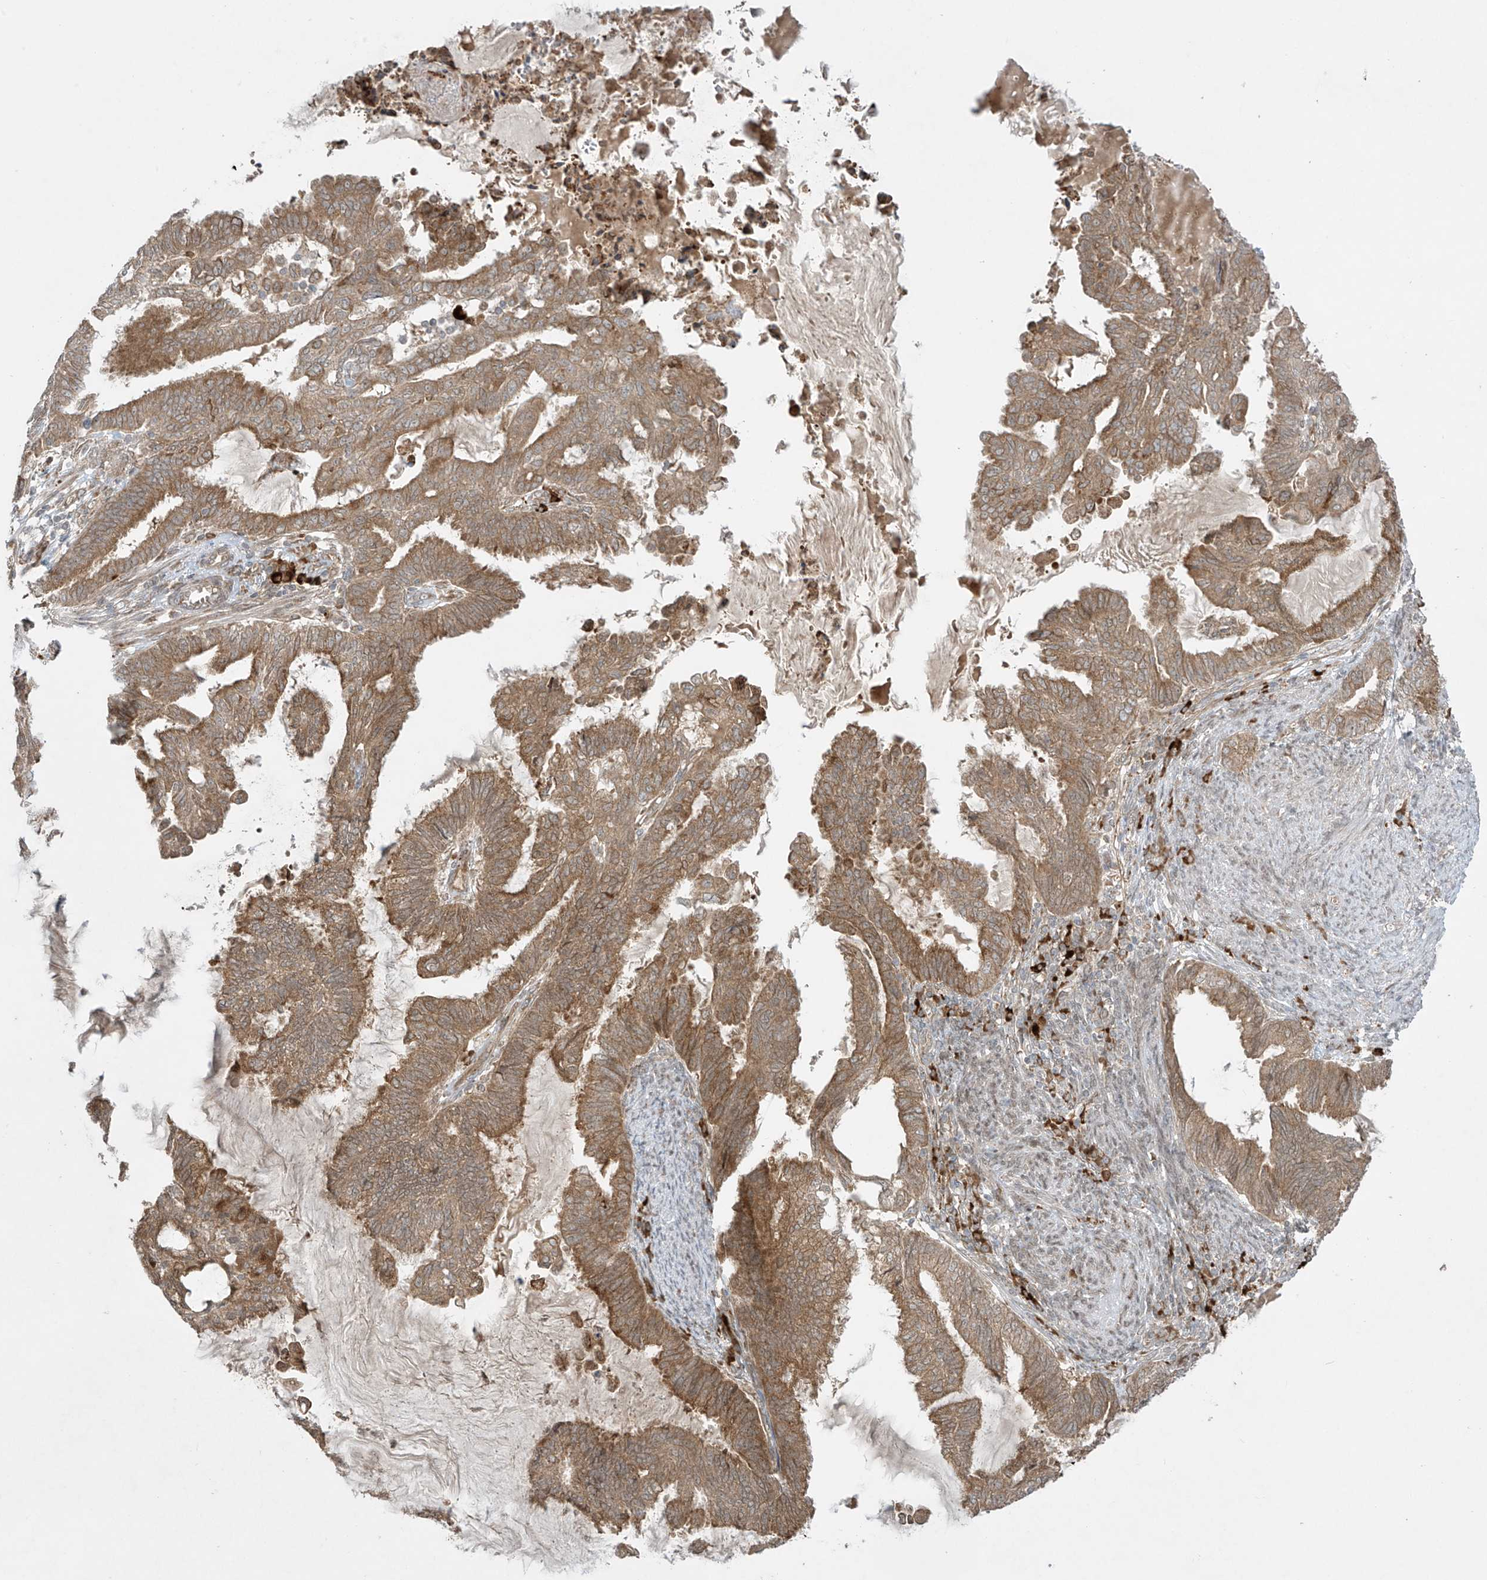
{"staining": {"intensity": "moderate", "quantity": ">75%", "location": "cytoplasmic/membranous"}, "tissue": "endometrial cancer", "cell_type": "Tumor cells", "image_type": "cancer", "snomed": [{"axis": "morphology", "description": "Adenocarcinoma, NOS"}, {"axis": "topography", "description": "Endometrium"}], "caption": "Protein staining of adenocarcinoma (endometrial) tissue exhibits moderate cytoplasmic/membranous staining in approximately >75% of tumor cells.", "gene": "PPAT", "patient": {"sex": "female", "age": 86}}